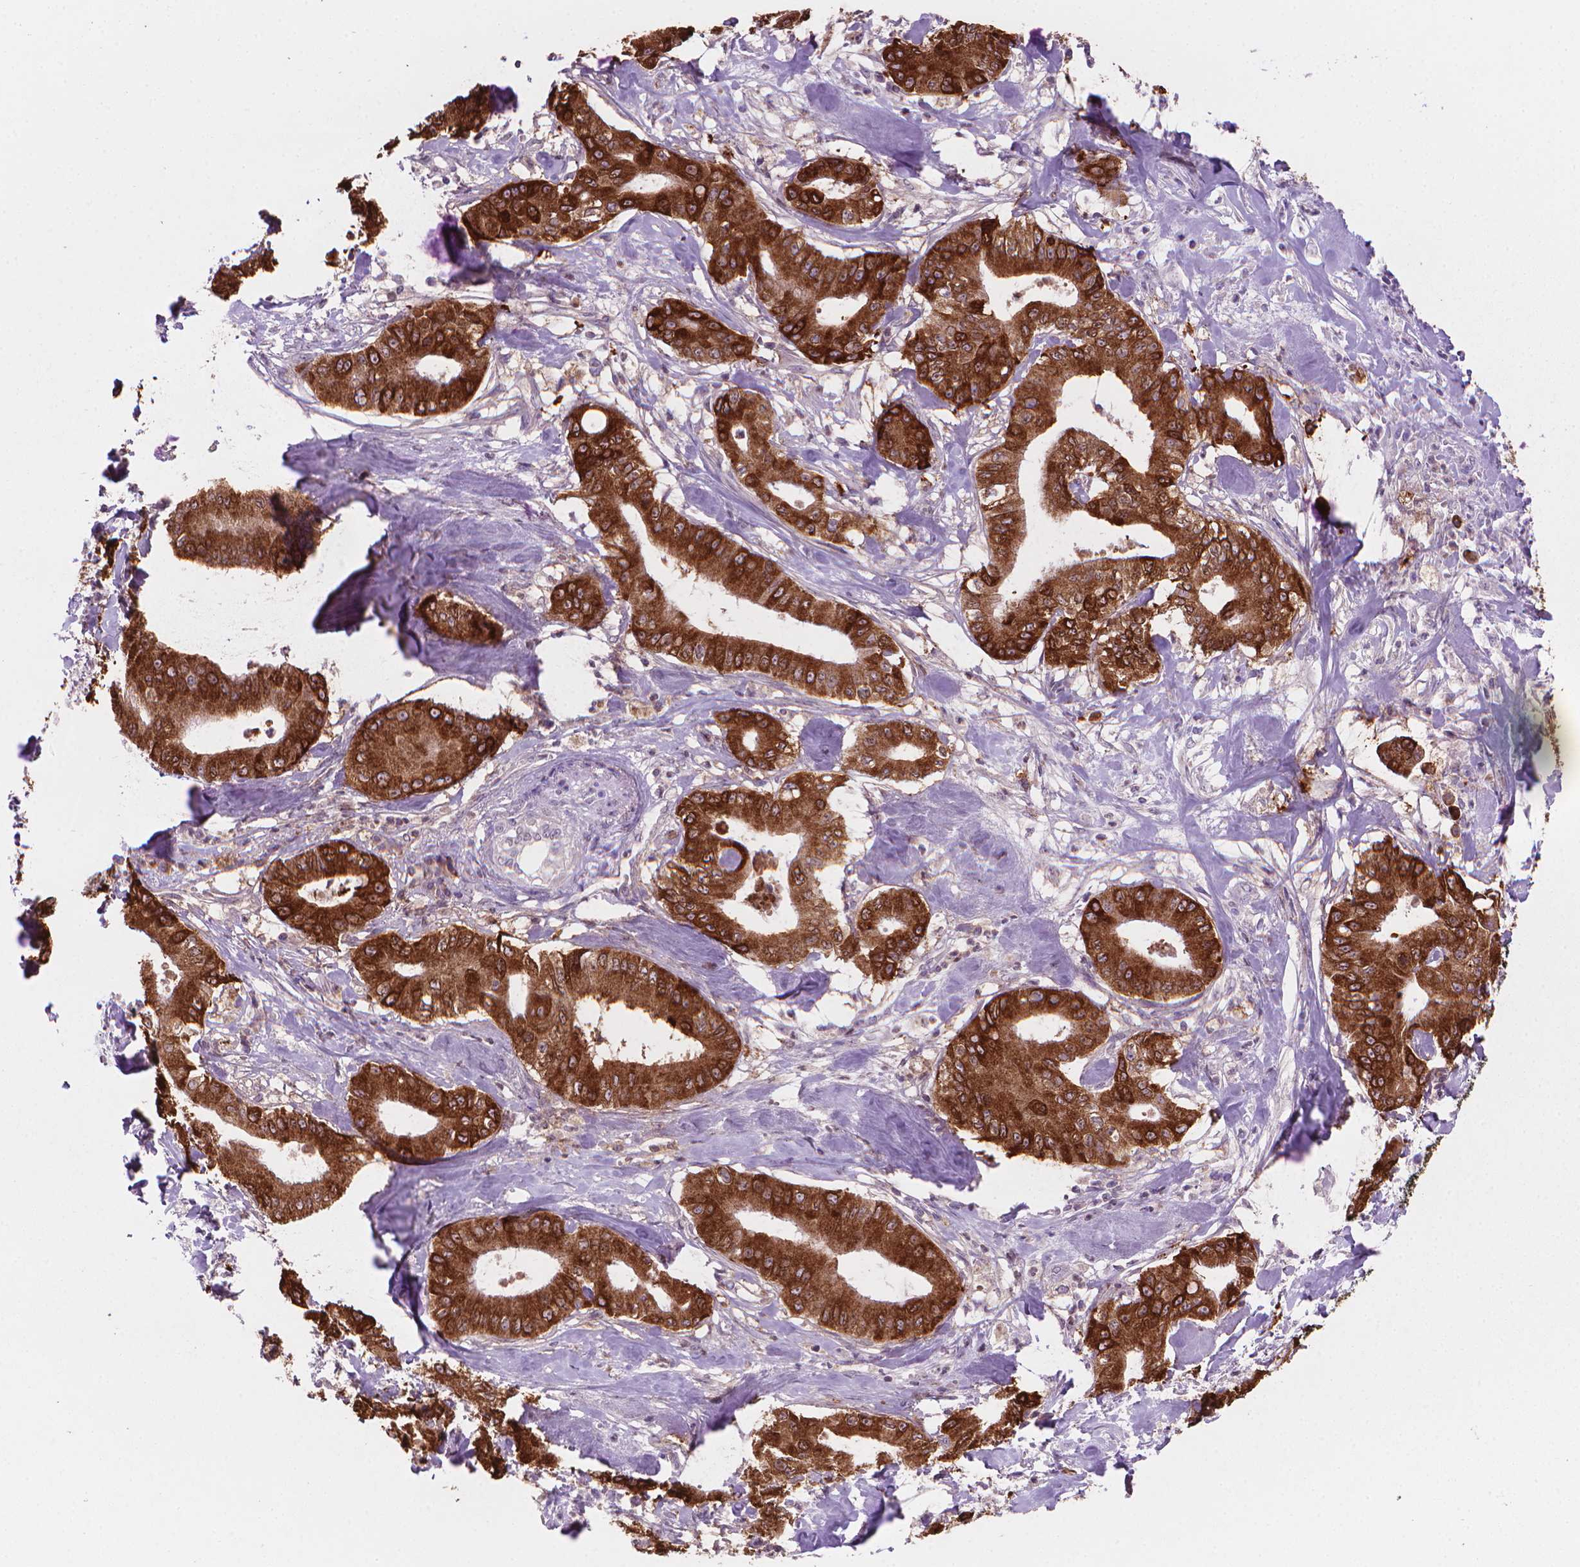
{"staining": {"intensity": "strong", "quantity": ">75%", "location": "cytoplasmic/membranous"}, "tissue": "pancreatic cancer", "cell_type": "Tumor cells", "image_type": "cancer", "snomed": [{"axis": "morphology", "description": "Adenocarcinoma, NOS"}, {"axis": "topography", "description": "Pancreas"}], "caption": "A micrograph of human pancreatic adenocarcinoma stained for a protein demonstrates strong cytoplasmic/membranous brown staining in tumor cells.", "gene": "MUC1", "patient": {"sex": "male", "age": 71}}